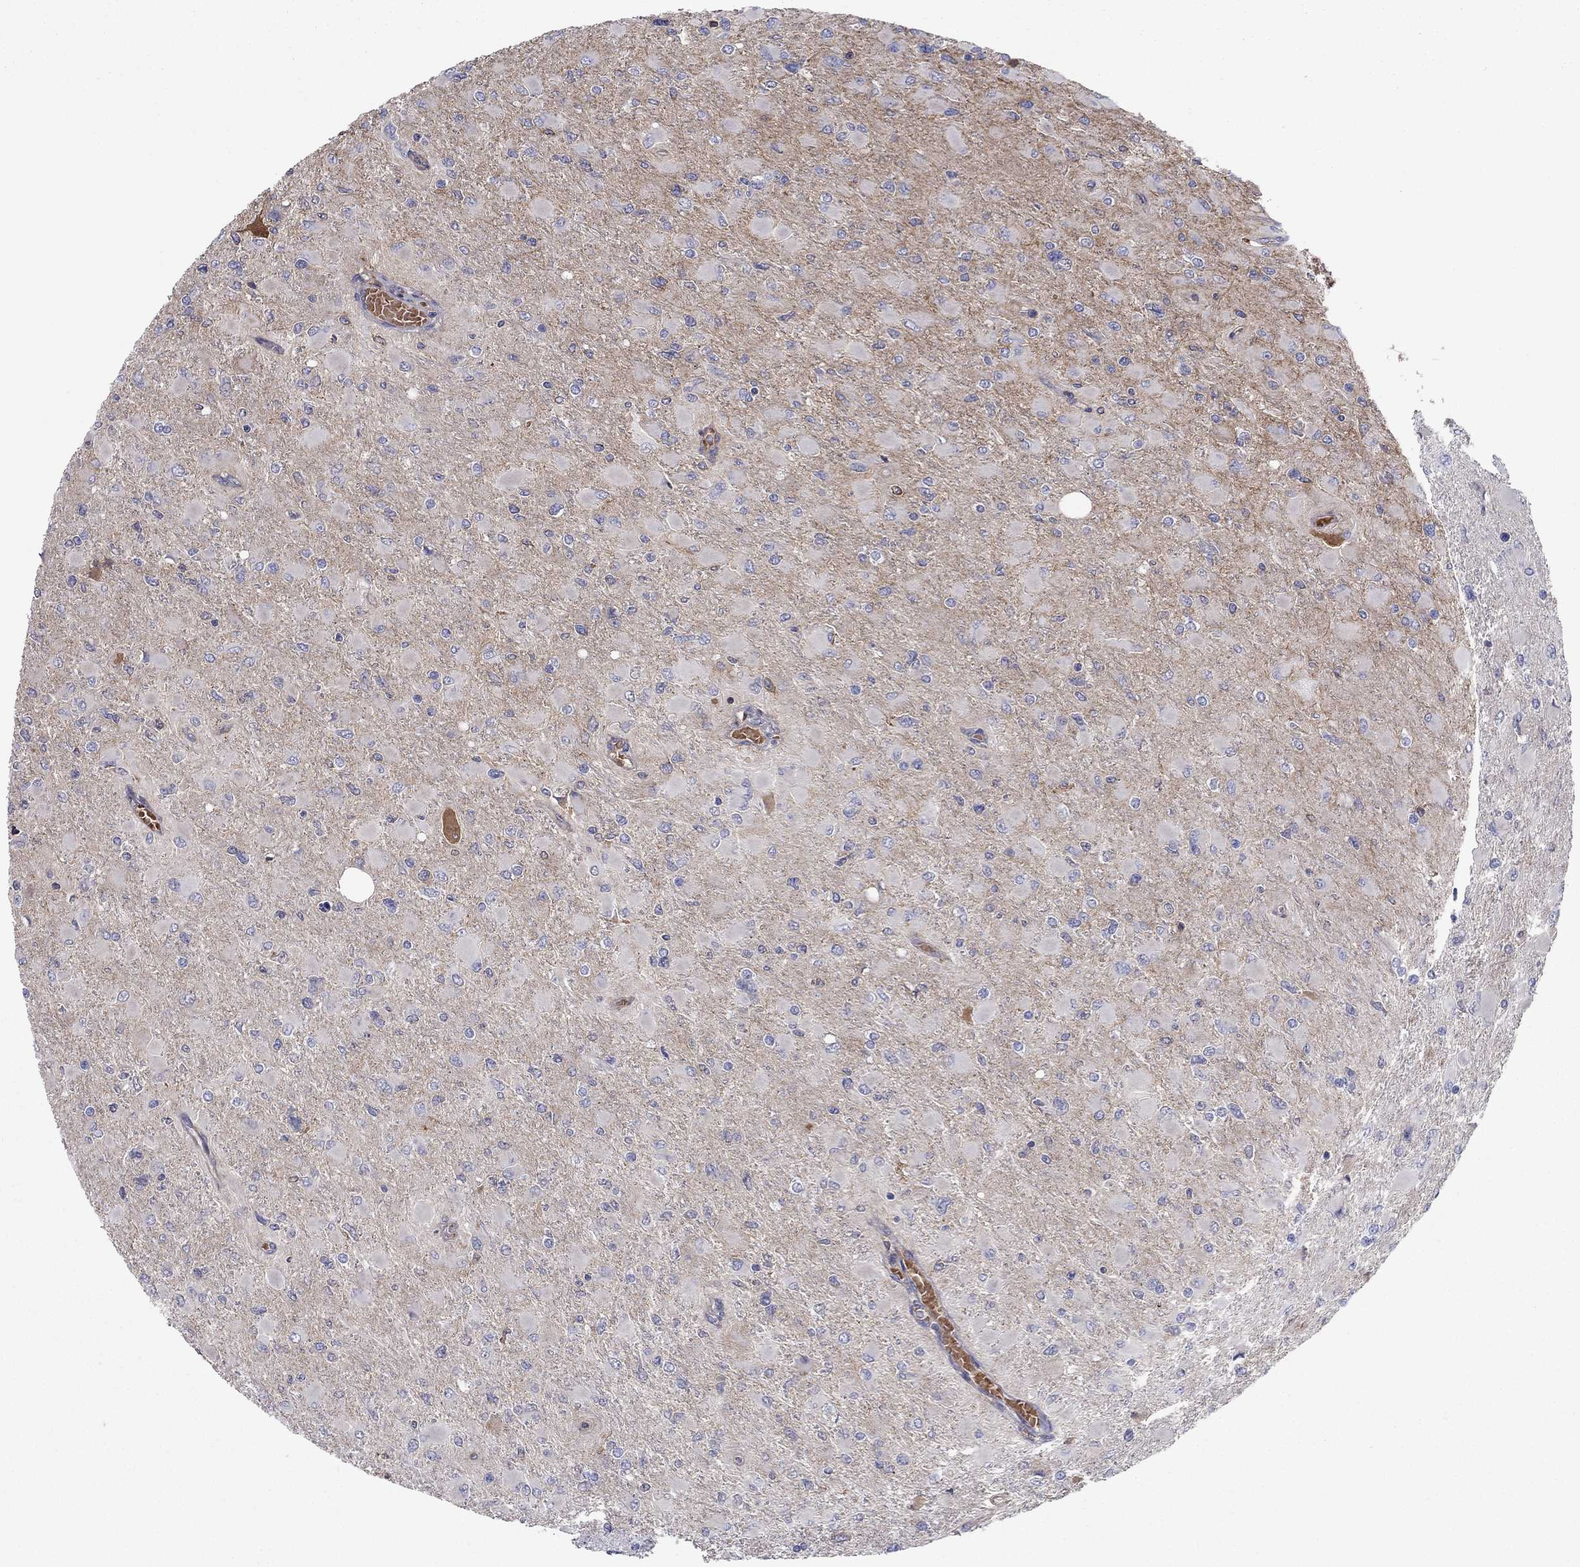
{"staining": {"intensity": "negative", "quantity": "none", "location": "none"}, "tissue": "glioma", "cell_type": "Tumor cells", "image_type": "cancer", "snomed": [{"axis": "morphology", "description": "Glioma, malignant, High grade"}, {"axis": "topography", "description": "Cerebral cortex"}], "caption": "High magnification brightfield microscopy of high-grade glioma (malignant) stained with DAB (brown) and counterstained with hematoxylin (blue): tumor cells show no significant expression. (Brightfield microscopy of DAB immunohistochemistry (IHC) at high magnification).", "gene": "HPX", "patient": {"sex": "female", "age": 36}}